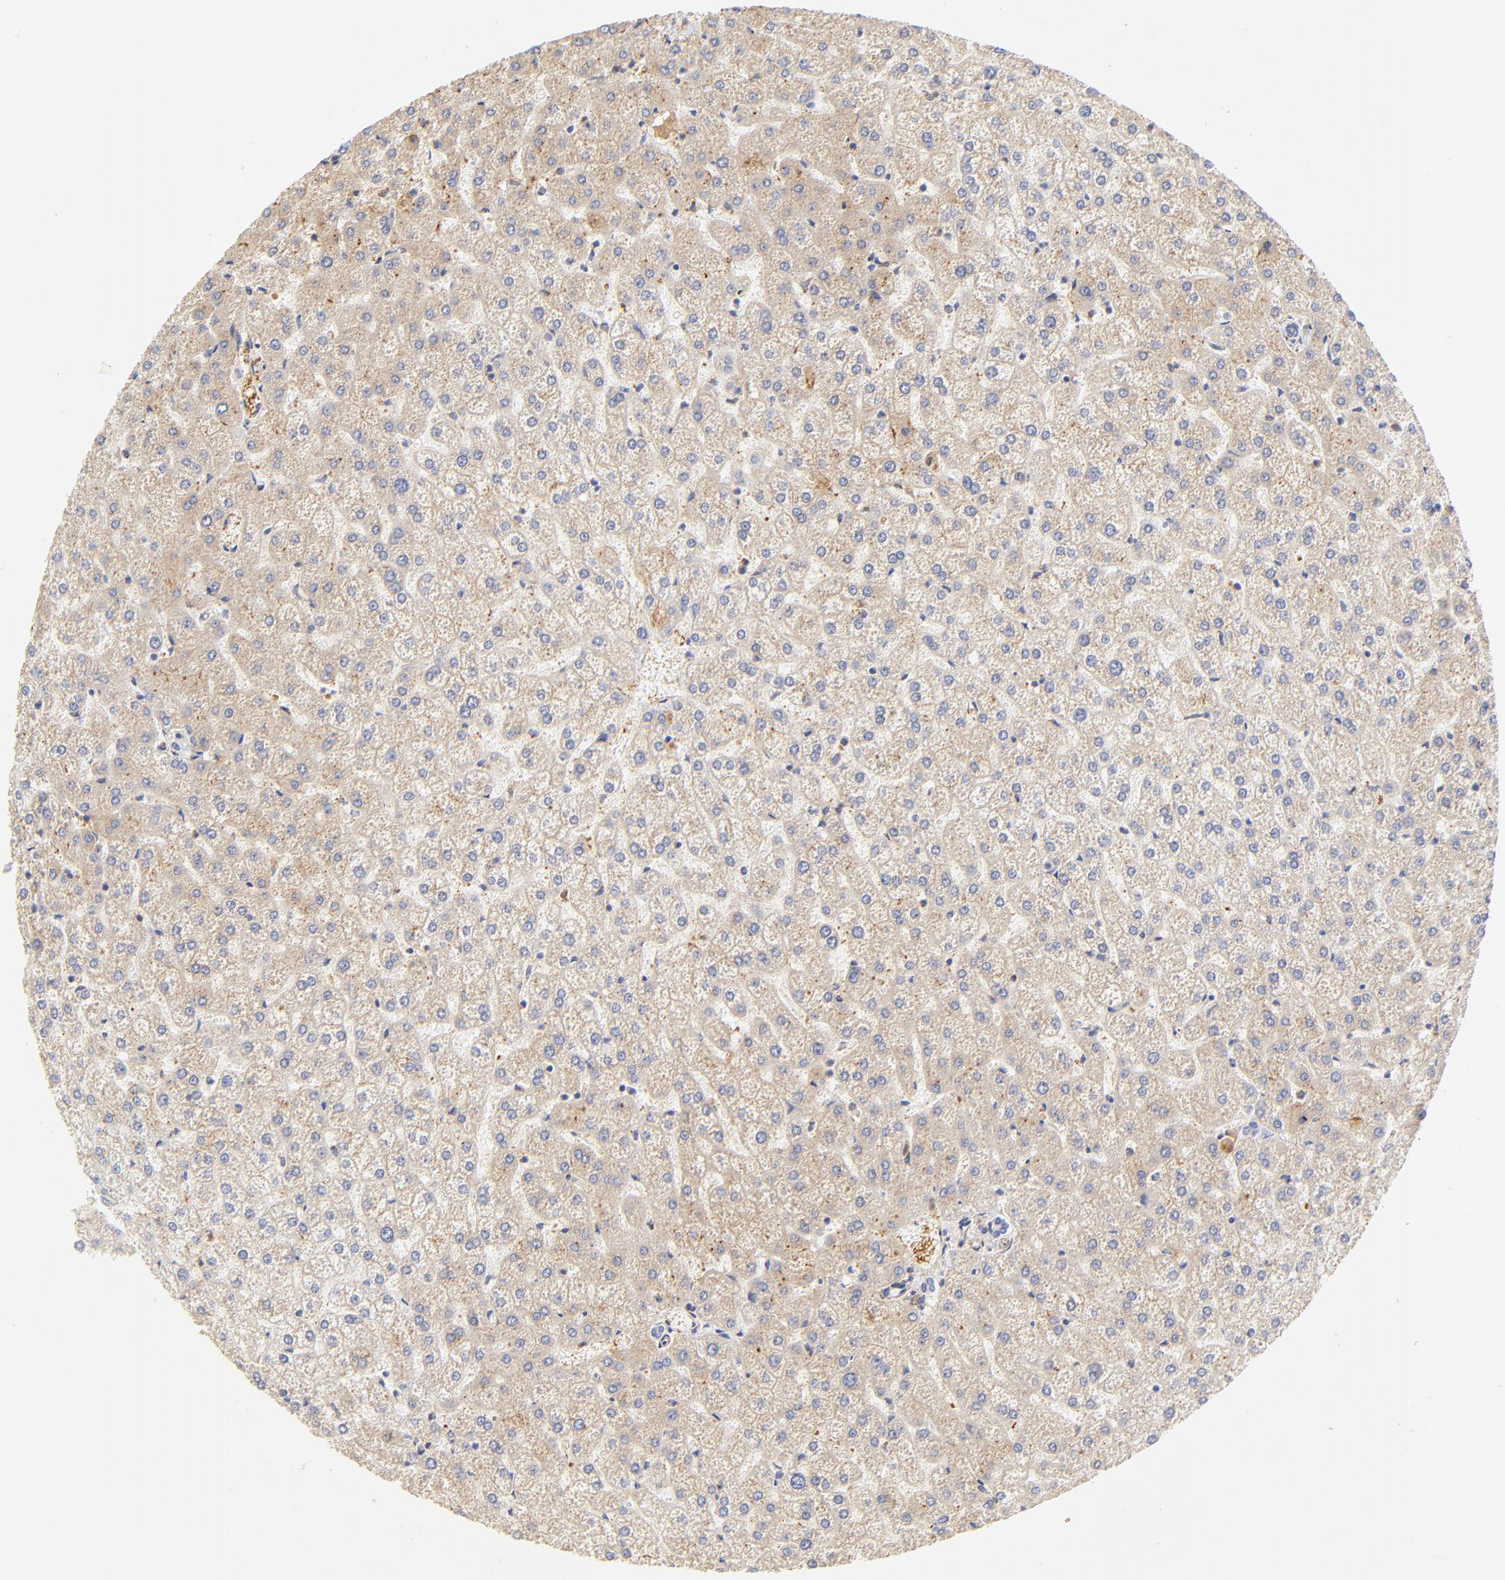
{"staining": {"intensity": "negative", "quantity": "none", "location": "none"}, "tissue": "liver", "cell_type": "Cholangiocytes", "image_type": "normal", "snomed": [{"axis": "morphology", "description": "Normal tissue, NOS"}, {"axis": "topography", "description": "Liver"}], "caption": "Immunohistochemistry (IHC) image of normal liver: liver stained with DAB displays no significant protein staining in cholangiocytes. Brightfield microscopy of immunohistochemistry (IHC) stained with DAB (3,3'-diaminobenzidine) (brown) and hematoxylin (blue), captured at high magnification.", "gene": "MDGA2", "patient": {"sex": "female", "age": 32}}